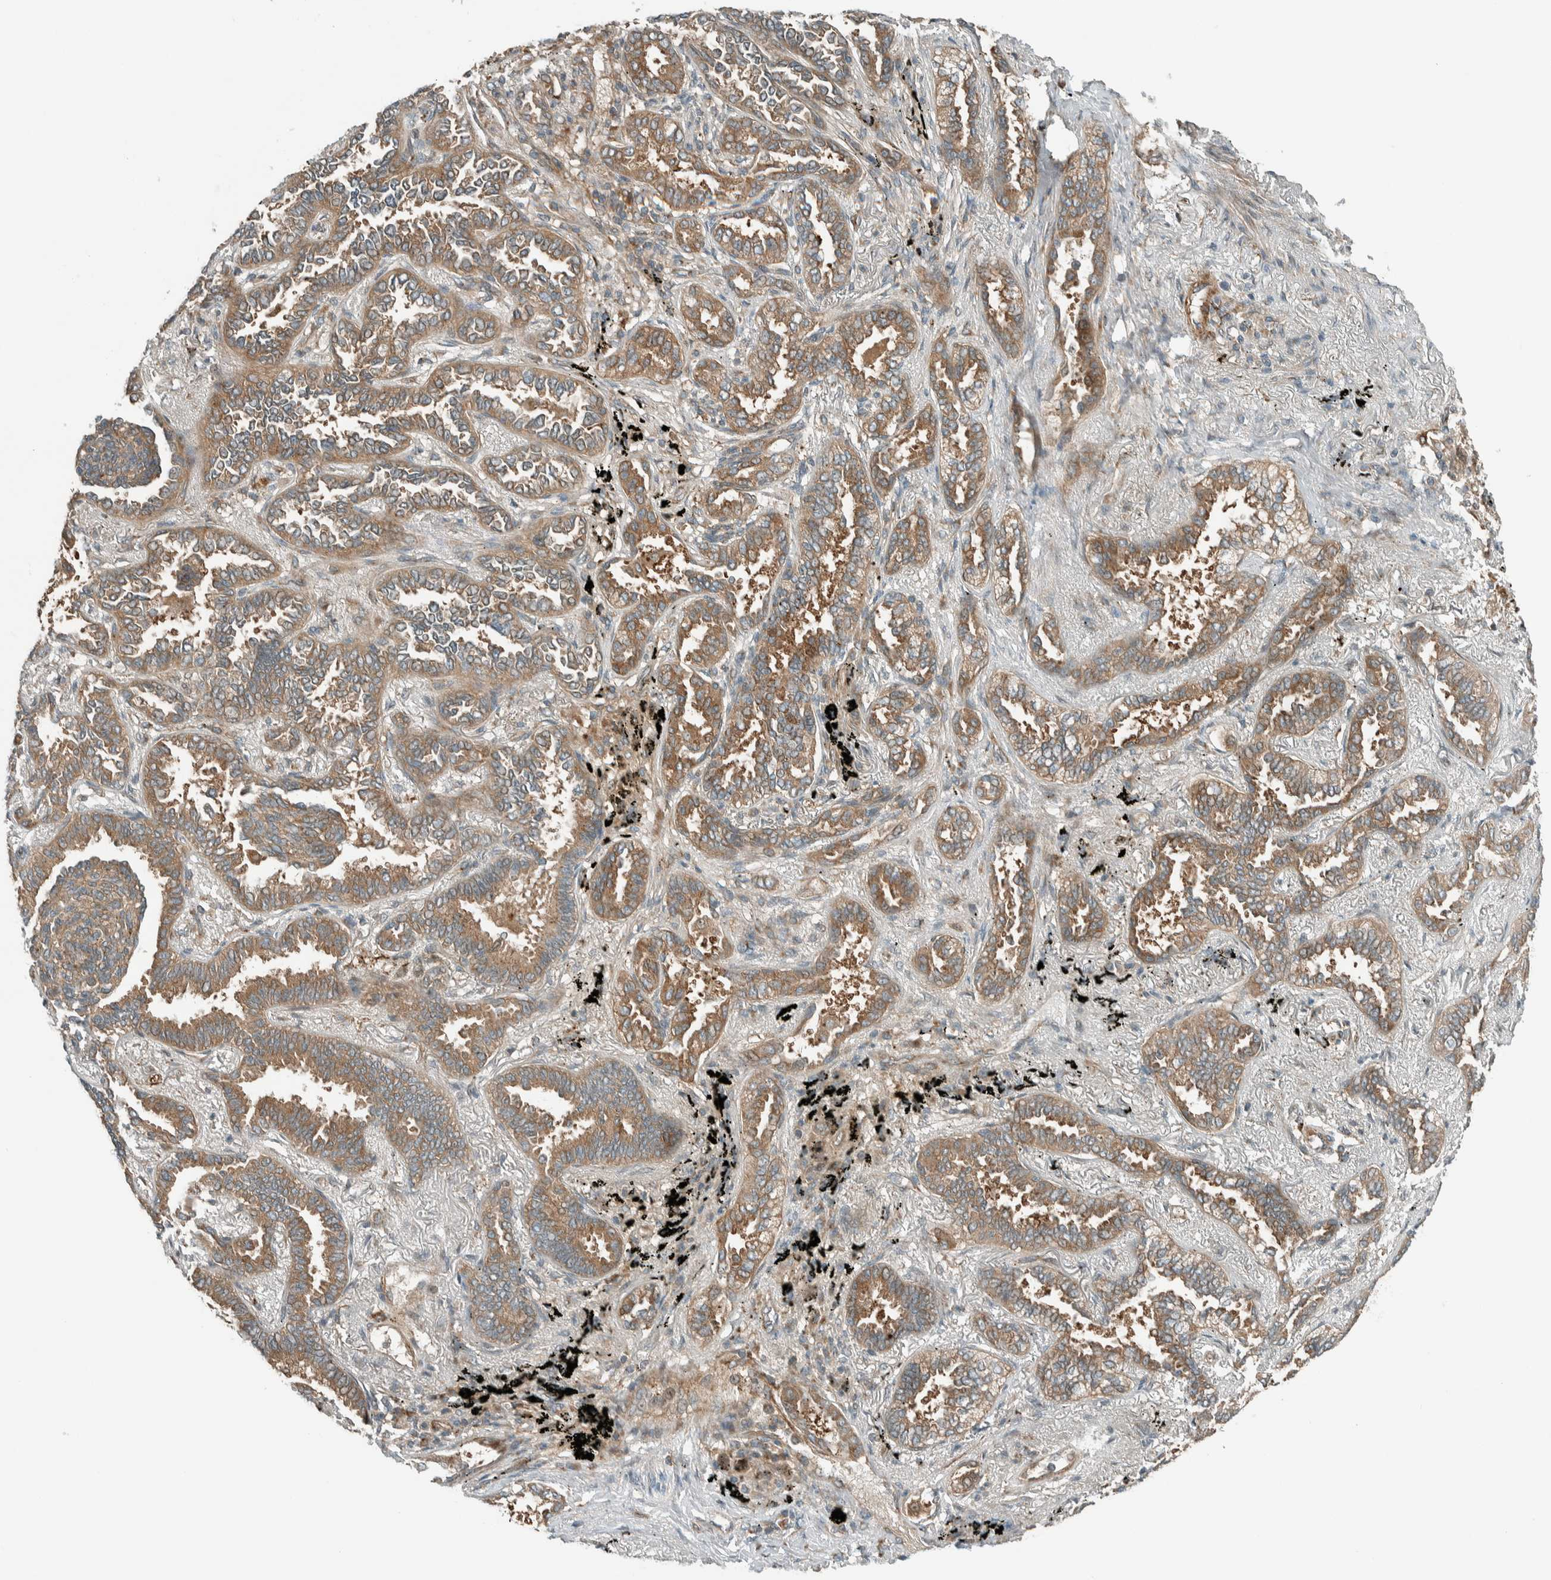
{"staining": {"intensity": "moderate", "quantity": ">75%", "location": "cytoplasmic/membranous"}, "tissue": "lung cancer", "cell_type": "Tumor cells", "image_type": "cancer", "snomed": [{"axis": "morphology", "description": "Adenocarcinoma, NOS"}, {"axis": "topography", "description": "Lung"}], "caption": "Protein staining shows moderate cytoplasmic/membranous staining in approximately >75% of tumor cells in lung cancer. Using DAB (3,3'-diaminobenzidine) (brown) and hematoxylin (blue) stains, captured at high magnification using brightfield microscopy.", "gene": "EXOC7", "patient": {"sex": "male", "age": 59}}